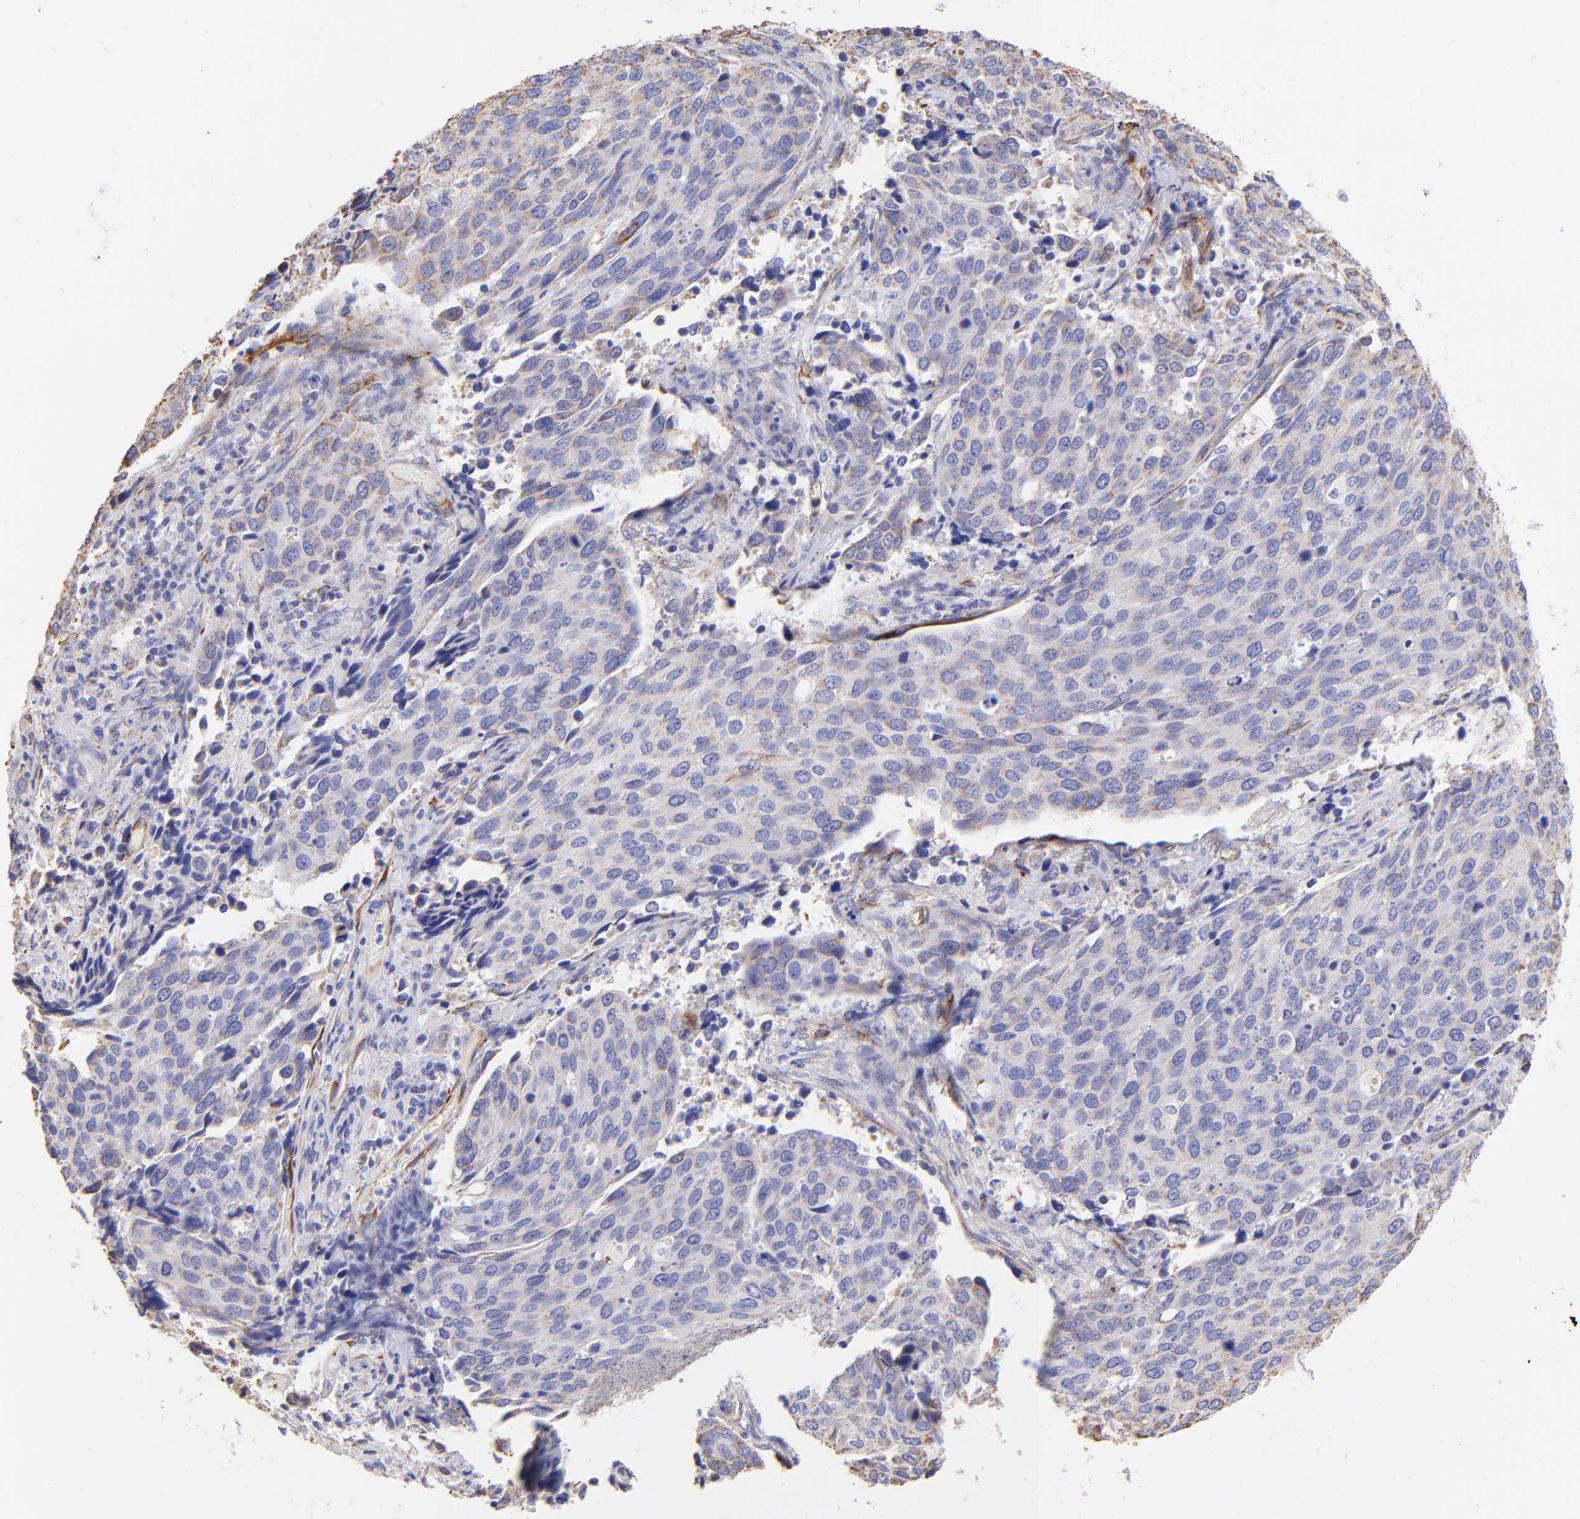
{"staining": {"intensity": "weak", "quantity": "<25%", "location": "cytoplasmic/membranous"}, "tissue": "cervical cancer", "cell_type": "Tumor cells", "image_type": "cancer", "snomed": [{"axis": "morphology", "description": "Squamous cell carcinoma, NOS"}, {"axis": "topography", "description": "Cervix"}], "caption": "Immunohistochemical staining of human cervical squamous cell carcinoma reveals no significant positivity in tumor cells. Nuclei are stained in blue.", "gene": "SPARC", "patient": {"sex": "female", "age": 54}}